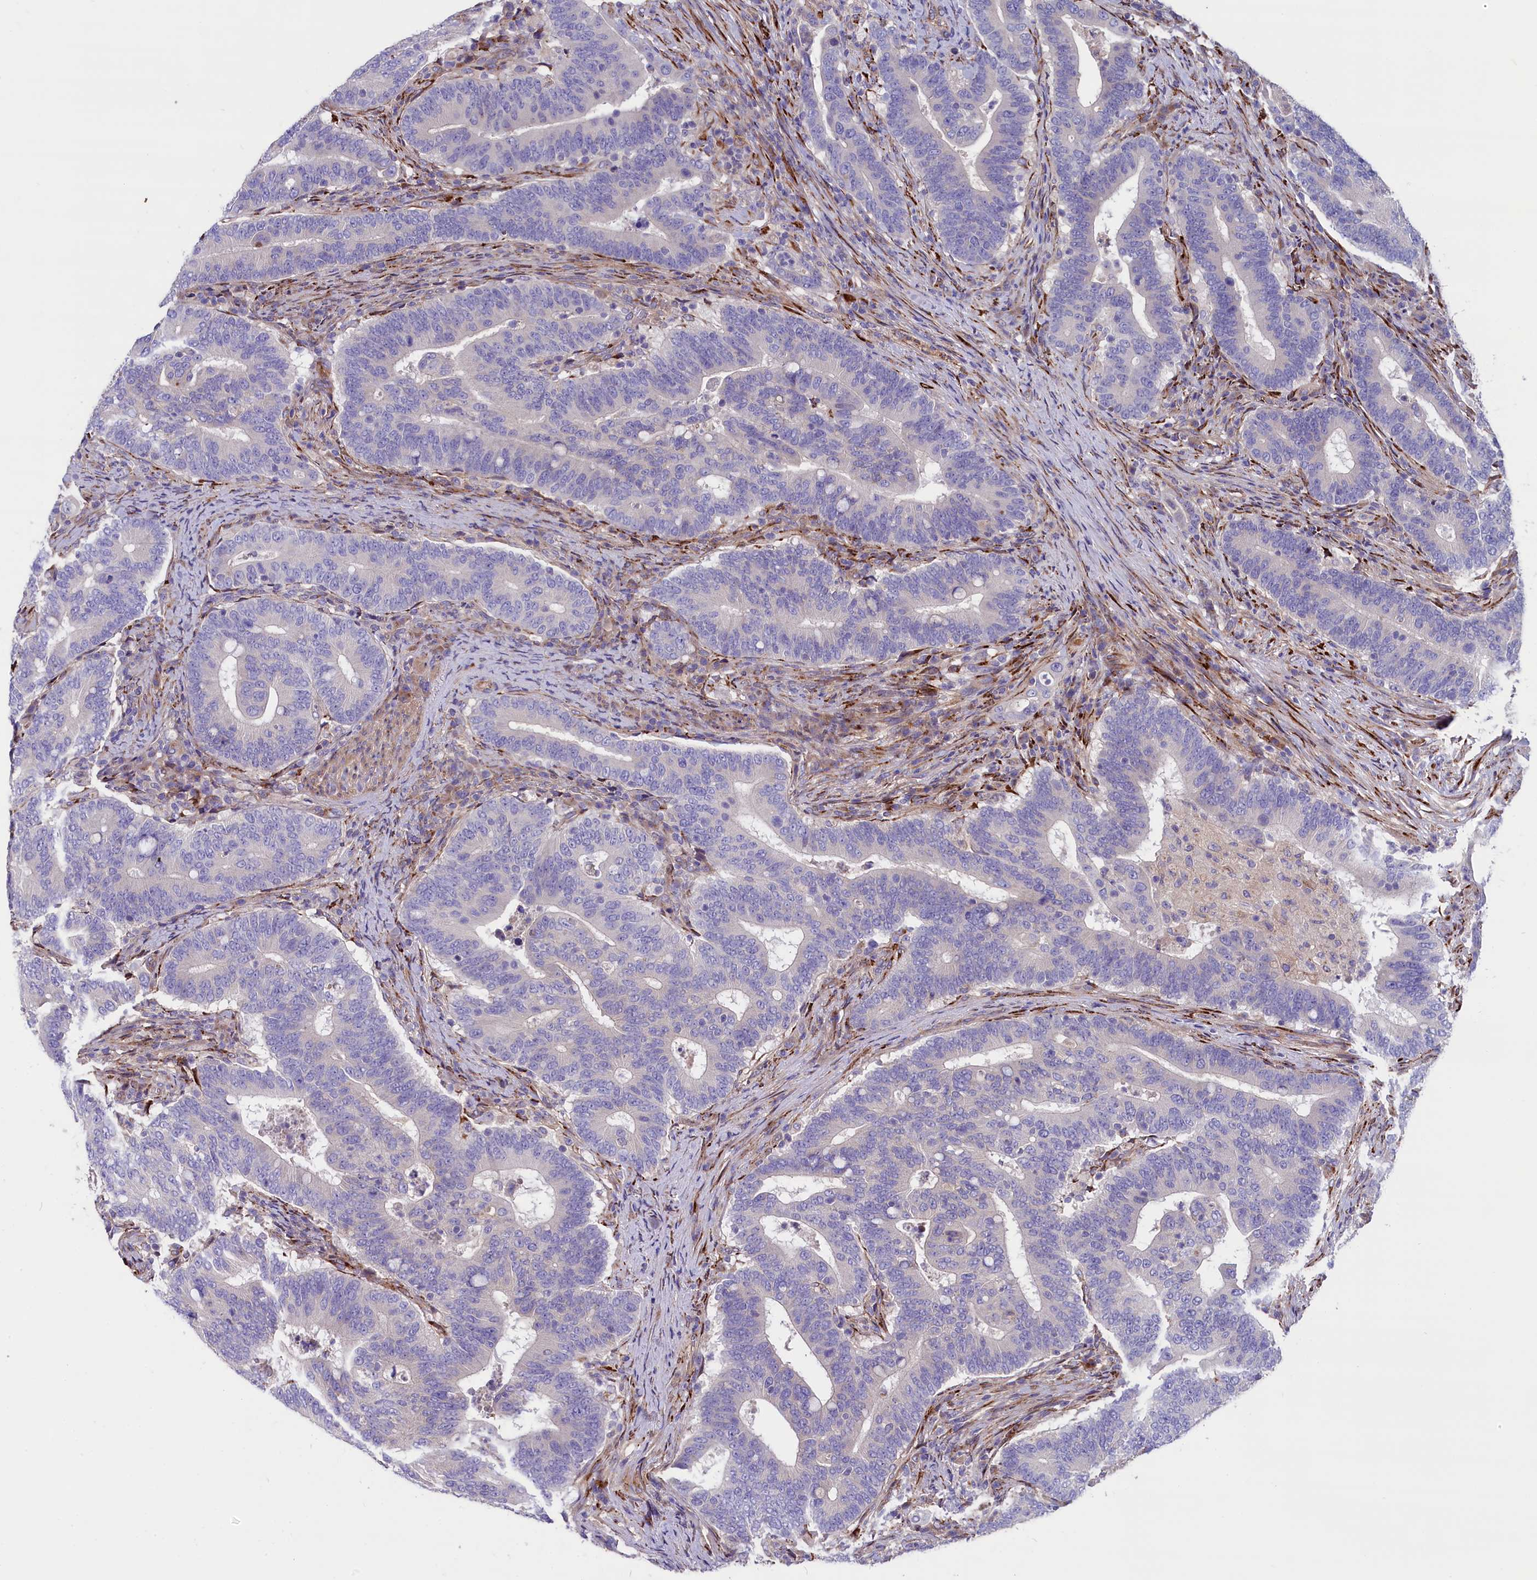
{"staining": {"intensity": "negative", "quantity": "none", "location": "none"}, "tissue": "colorectal cancer", "cell_type": "Tumor cells", "image_type": "cancer", "snomed": [{"axis": "morphology", "description": "Adenocarcinoma, NOS"}, {"axis": "topography", "description": "Colon"}], "caption": "This image is of colorectal adenocarcinoma stained with immunohistochemistry (IHC) to label a protein in brown with the nuclei are counter-stained blue. There is no positivity in tumor cells.", "gene": "GPR108", "patient": {"sex": "female", "age": 66}}